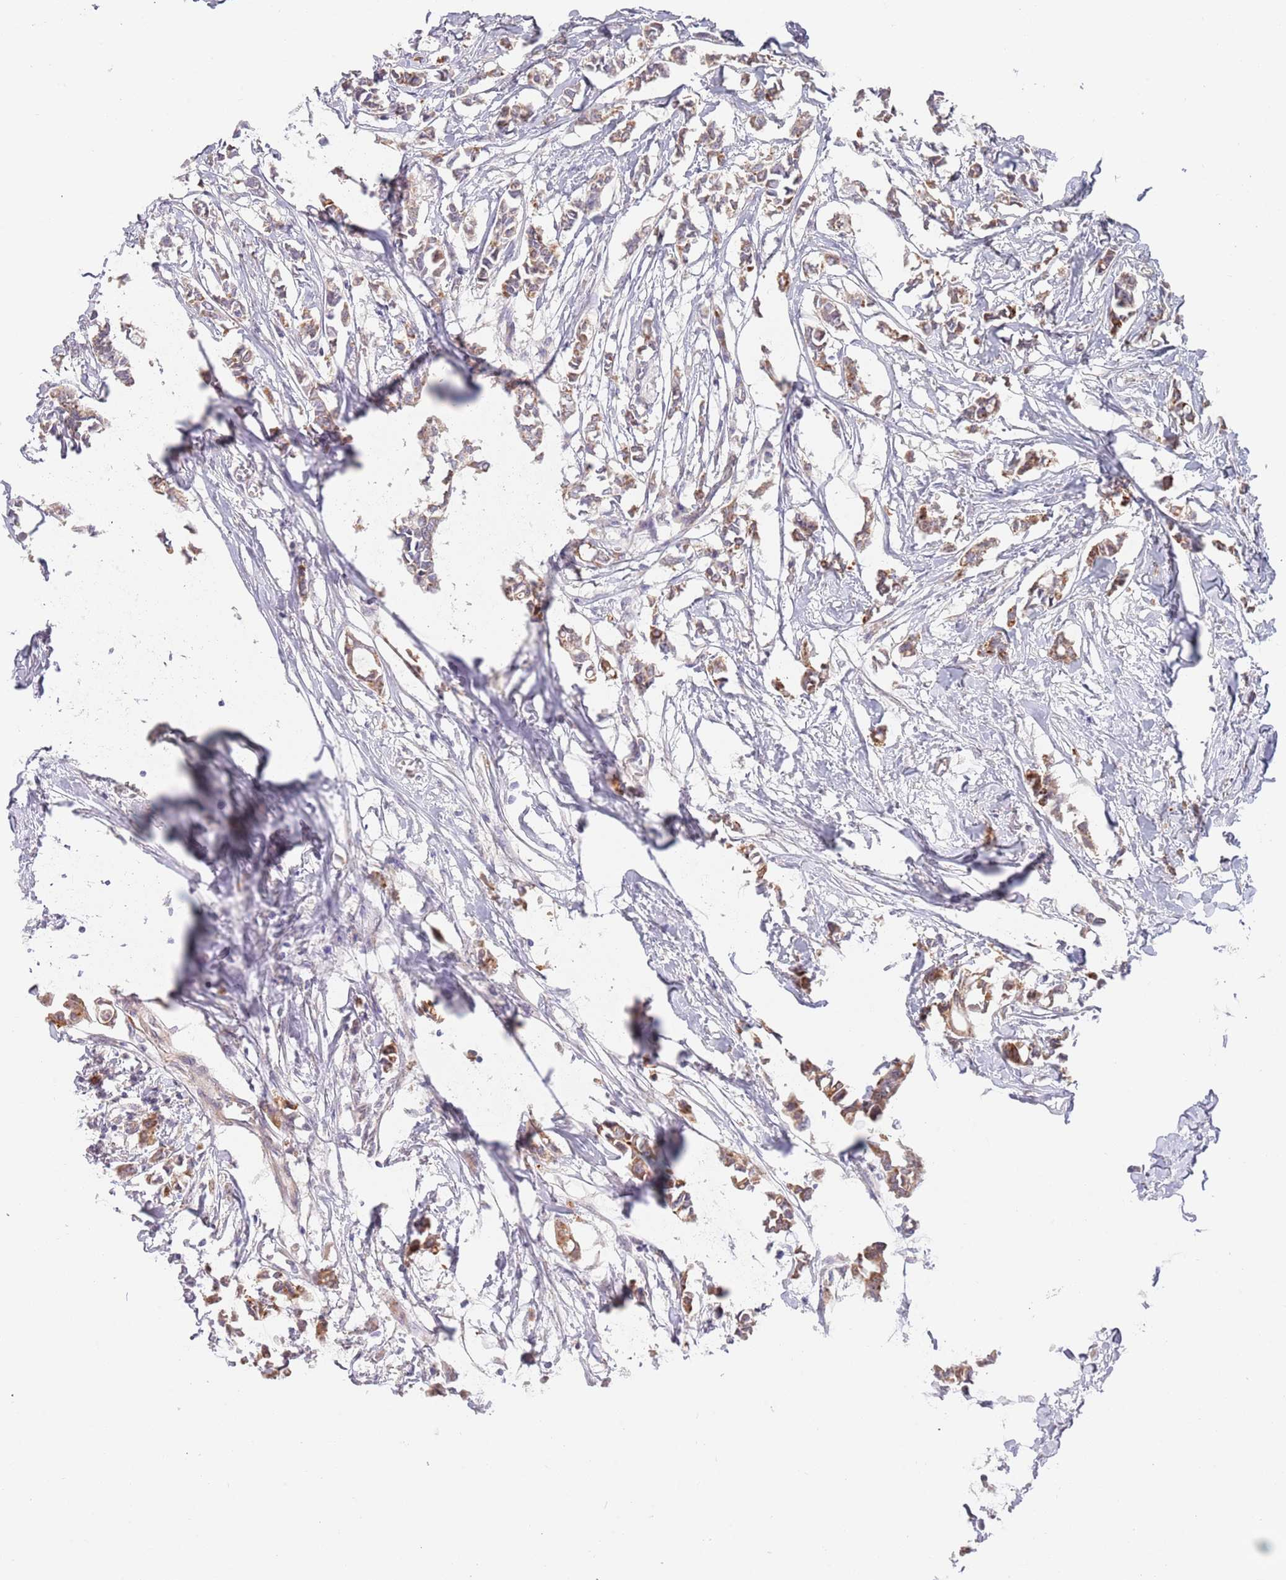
{"staining": {"intensity": "moderate", "quantity": ">75%", "location": "cytoplasmic/membranous"}, "tissue": "breast cancer", "cell_type": "Tumor cells", "image_type": "cancer", "snomed": [{"axis": "morphology", "description": "Duct carcinoma"}, {"axis": "topography", "description": "Breast"}], "caption": "Immunohistochemical staining of breast intraductal carcinoma reveals moderate cytoplasmic/membranous protein positivity in about >75% of tumor cells.", "gene": "UQCC3", "patient": {"sex": "female", "age": 41}}